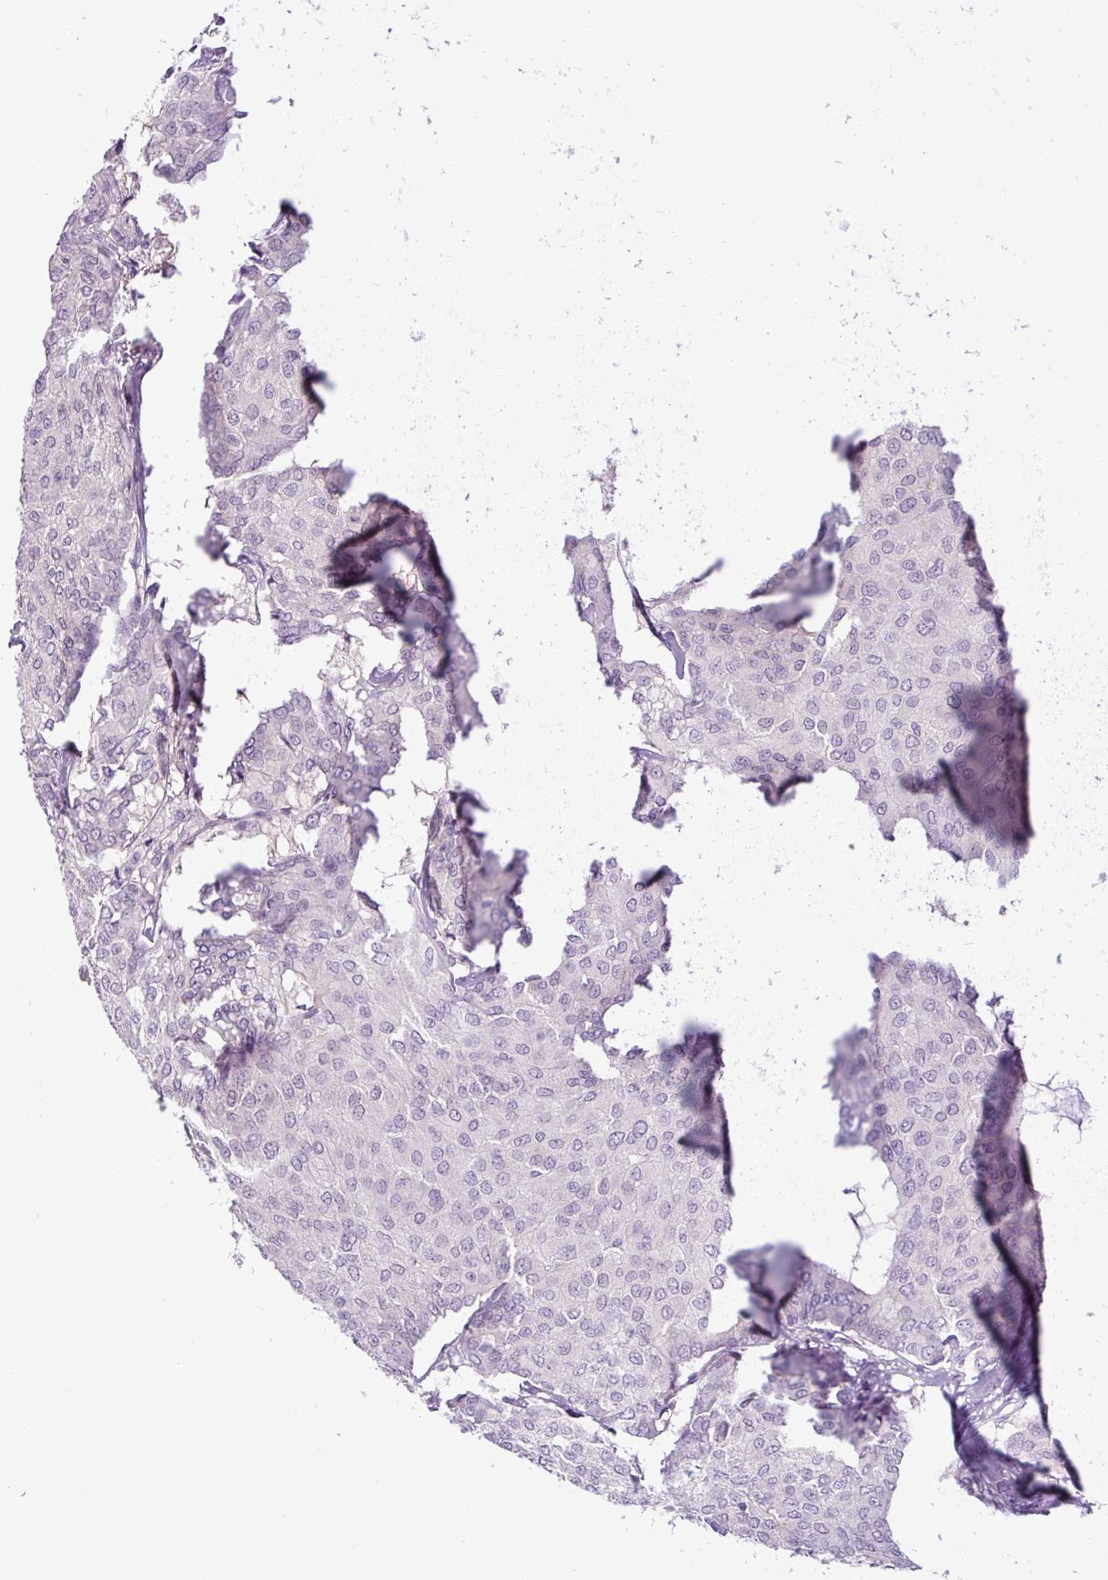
{"staining": {"intensity": "negative", "quantity": "none", "location": "none"}, "tissue": "breast cancer", "cell_type": "Tumor cells", "image_type": "cancer", "snomed": [{"axis": "morphology", "description": "Duct carcinoma"}, {"axis": "topography", "description": "Breast"}], "caption": "Immunohistochemistry micrograph of breast cancer stained for a protein (brown), which shows no staining in tumor cells.", "gene": "TONSL", "patient": {"sex": "female", "age": 75}}